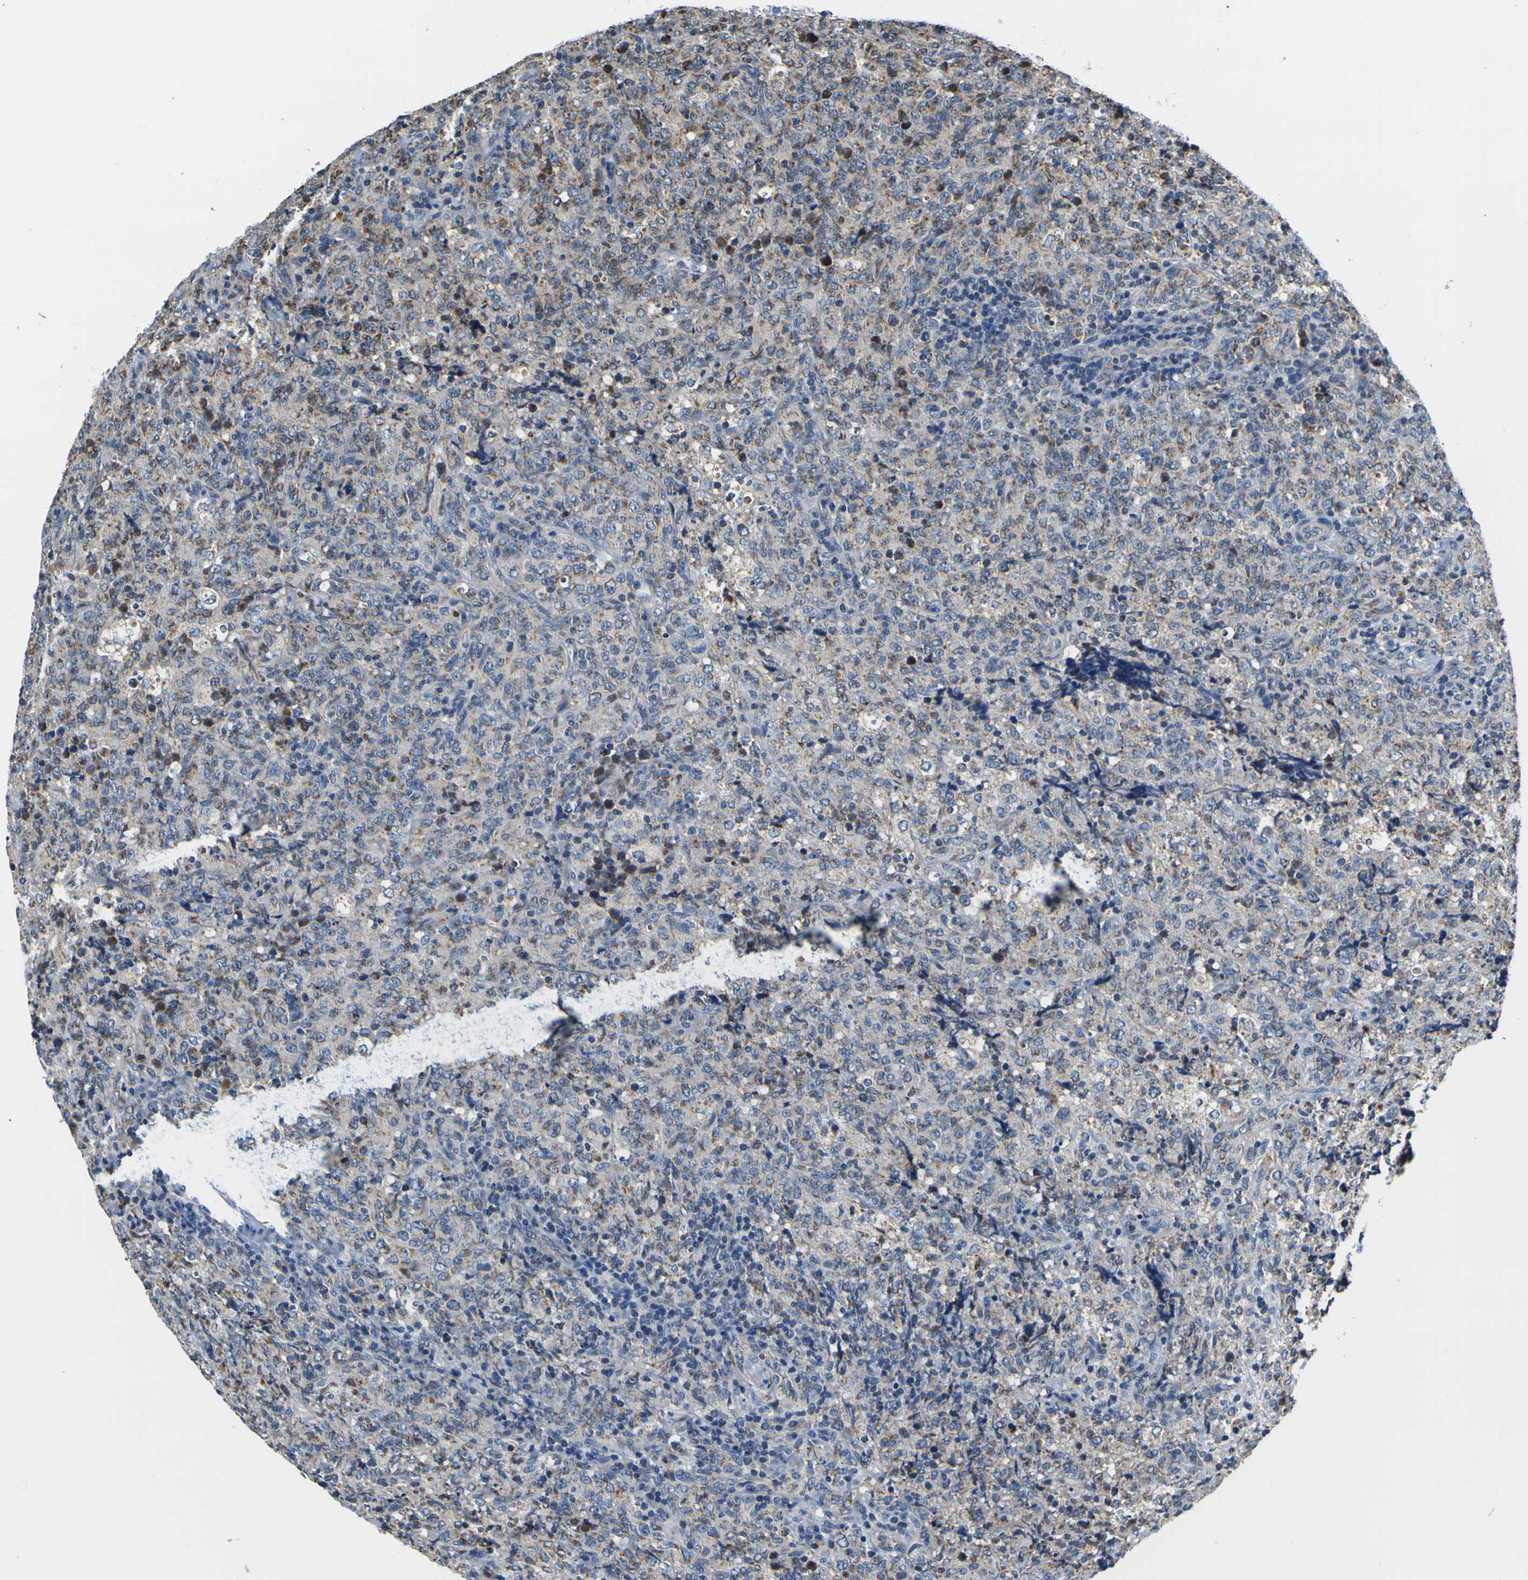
{"staining": {"intensity": "weak", "quantity": "25%-75%", "location": "cytoplasmic/membranous"}, "tissue": "lymphoma", "cell_type": "Tumor cells", "image_type": "cancer", "snomed": [{"axis": "morphology", "description": "Malignant lymphoma, non-Hodgkin's type, High grade"}, {"axis": "topography", "description": "Tonsil"}], "caption": "IHC (DAB (3,3'-diaminobenzidine)) staining of human lymphoma demonstrates weak cytoplasmic/membranous protein staining in about 25%-75% of tumor cells. Nuclei are stained in blue.", "gene": "LRP4", "patient": {"sex": "female", "age": 36}}